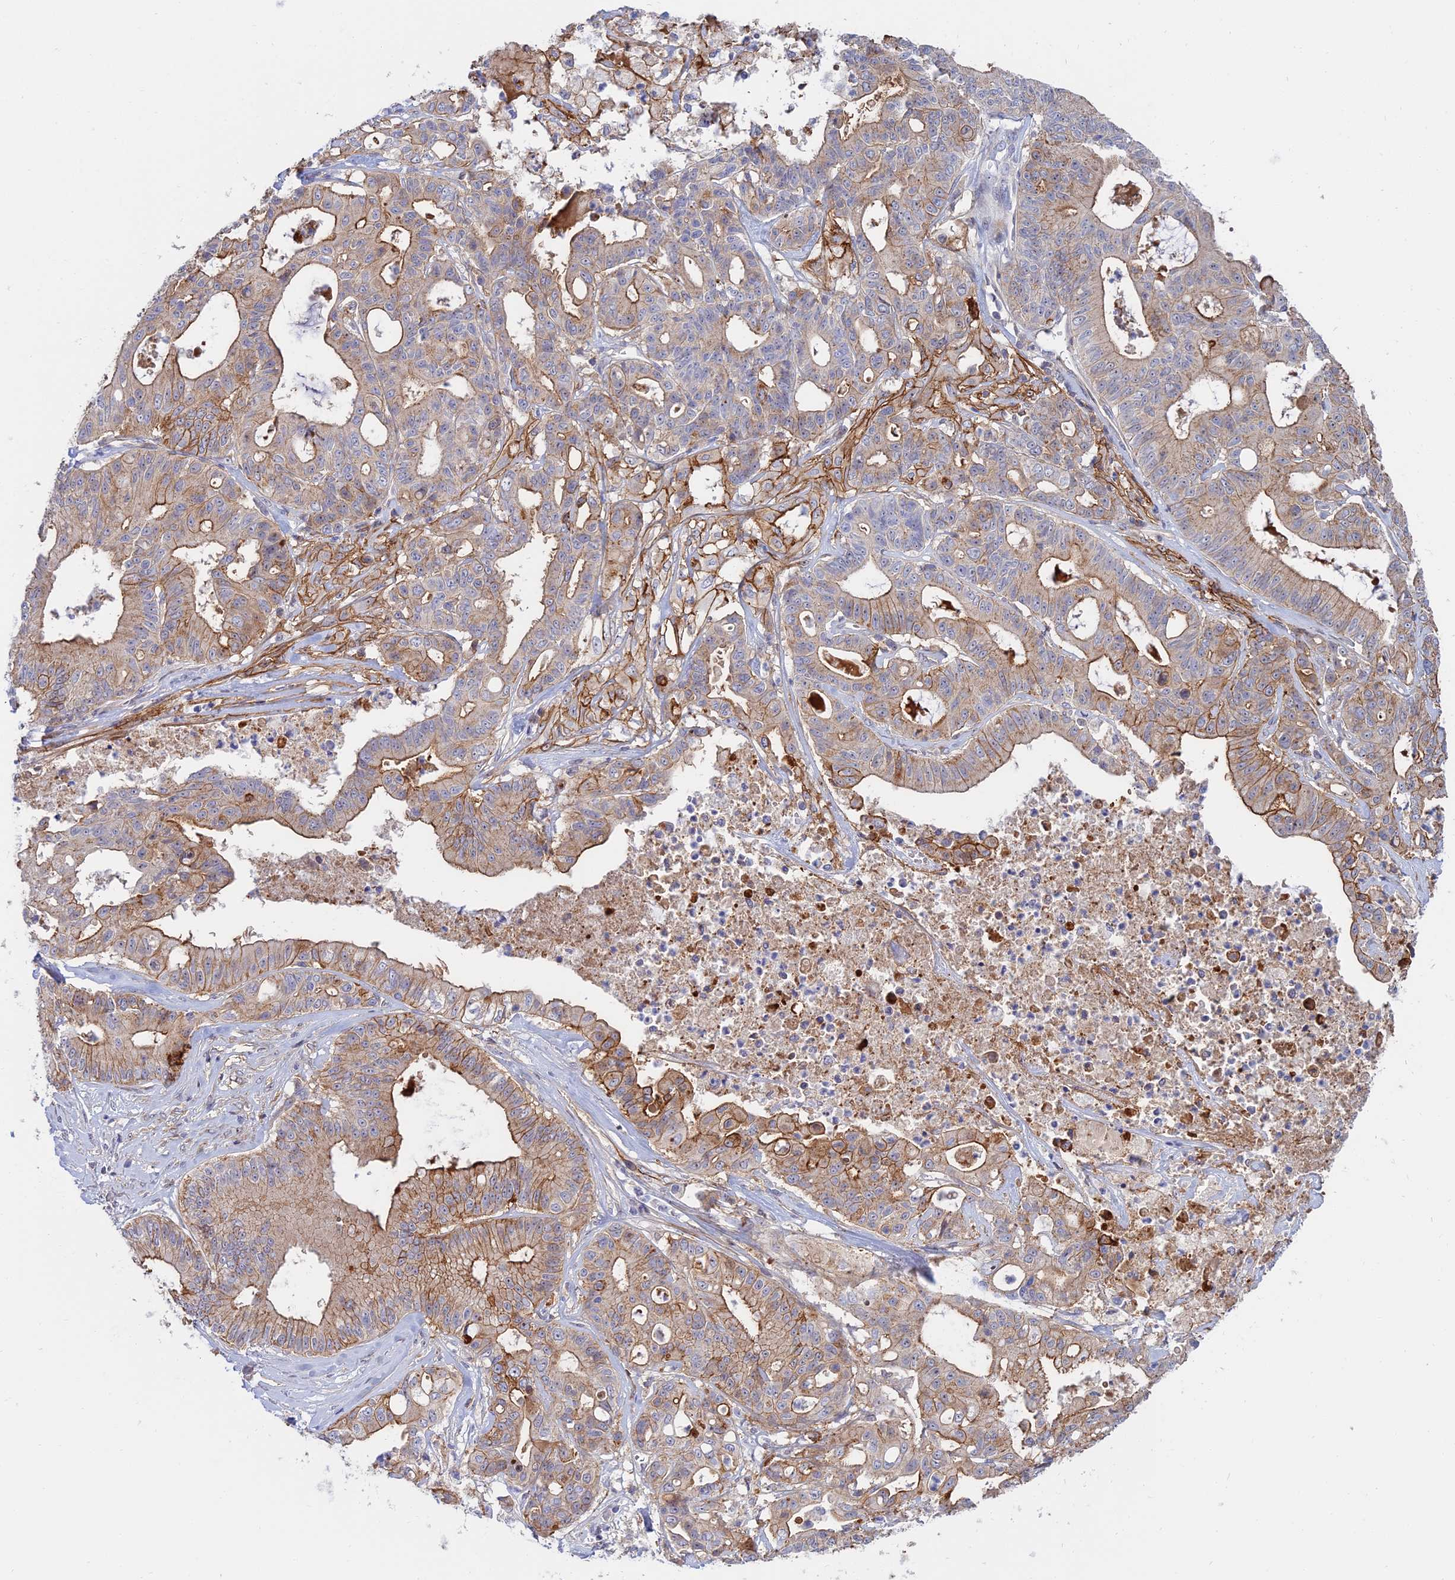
{"staining": {"intensity": "moderate", "quantity": "25%-75%", "location": "cytoplasmic/membranous"}, "tissue": "ovarian cancer", "cell_type": "Tumor cells", "image_type": "cancer", "snomed": [{"axis": "morphology", "description": "Cystadenocarcinoma, mucinous, NOS"}, {"axis": "topography", "description": "Ovary"}], "caption": "Immunohistochemistry photomicrograph of neoplastic tissue: ovarian cancer (mucinous cystadenocarcinoma) stained using immunohistochemistry (IHC) displays medium levels of moderate protein expression localized specifically in the cytoplasmic/membranous of tumor cells, appearing as a cytoplasmic/membranous brown color.", "gene": "TRIM43B", "patient": {"sex": "female", "age": 70}}